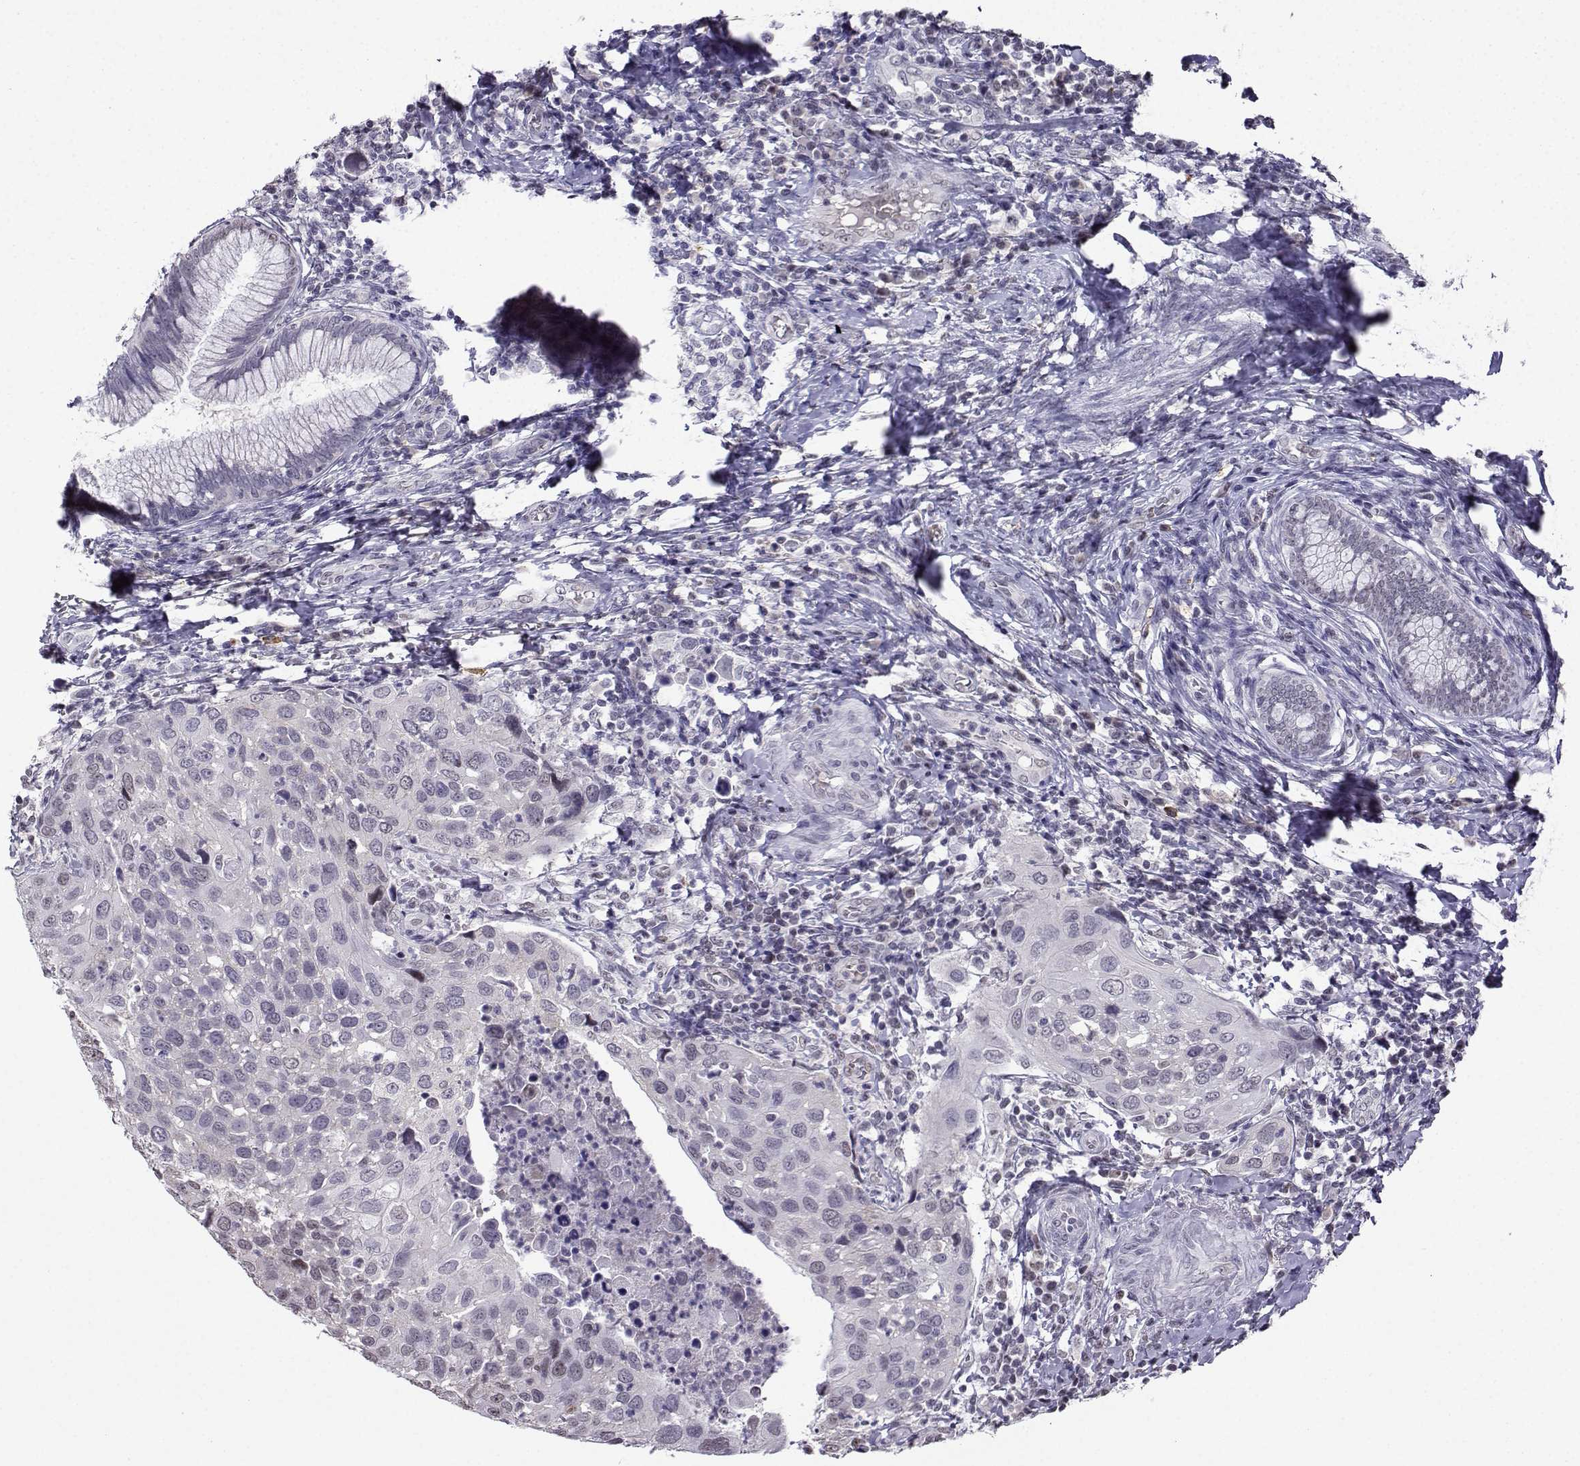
{"staining": {"intensity": "negative", "quantity": "none", "location": "none"}, "tissue": "cervical cancer", "cell_type": "Tumor cells", "image_type": "cancer", "snomed": [{"axis": "morphology", "description": "Squamous cell carcinoma, NOS"}, {"axis": "topography", "description": "Cervix"}], "caption": "High power microscopy image of an immunohistochemistry (IHC) micrograph of squamous cell carcinoma (cervical), revealing no significant expression in tumor cells.", "gene": "LRFN2", "patient": {"sex": "female", "age": 54}}